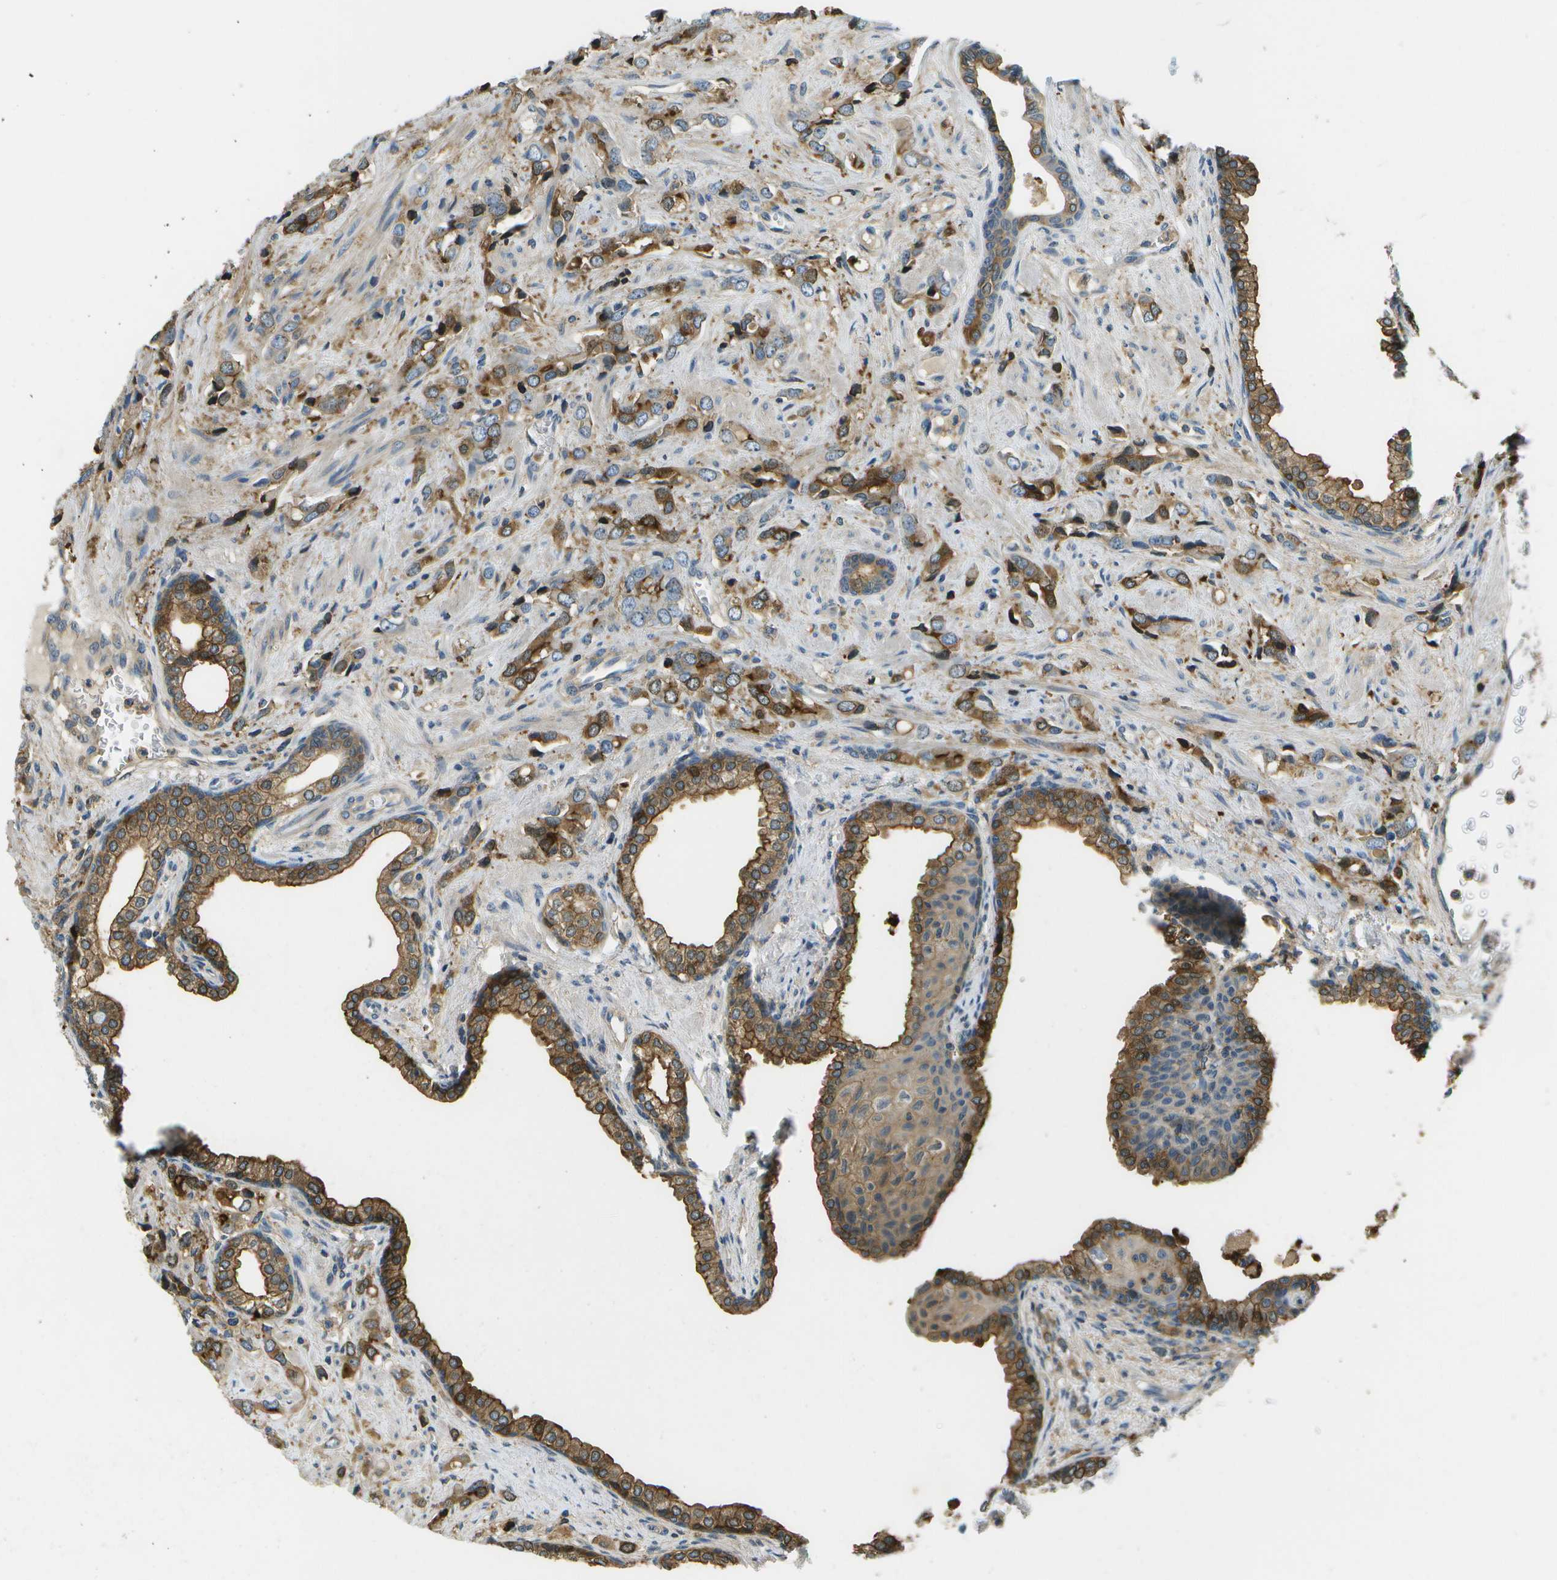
{"staining": {"intensity": "moderate", "quantity": ">75%", "location": "cytoplasmic/membranous"}, "tissue": "prostate cancer", "cell_type": "Tumor cells", "image_type": "cancer", "snomed": [{"axis": "morphology", "description": "Adenocarcinoma, High grade"}, {"axis": "topography", "description": "Prostate"}], "caption": "Immunohistochemistry (IHC) of human adenocarcinoma (high-grade) (prostate) reveals medium levels of moderate cytoplasmic/membranous staining in about >75% of tumor cells.", "gene": "LRRC66", "patient": {"sex": "male", "age": 64}}